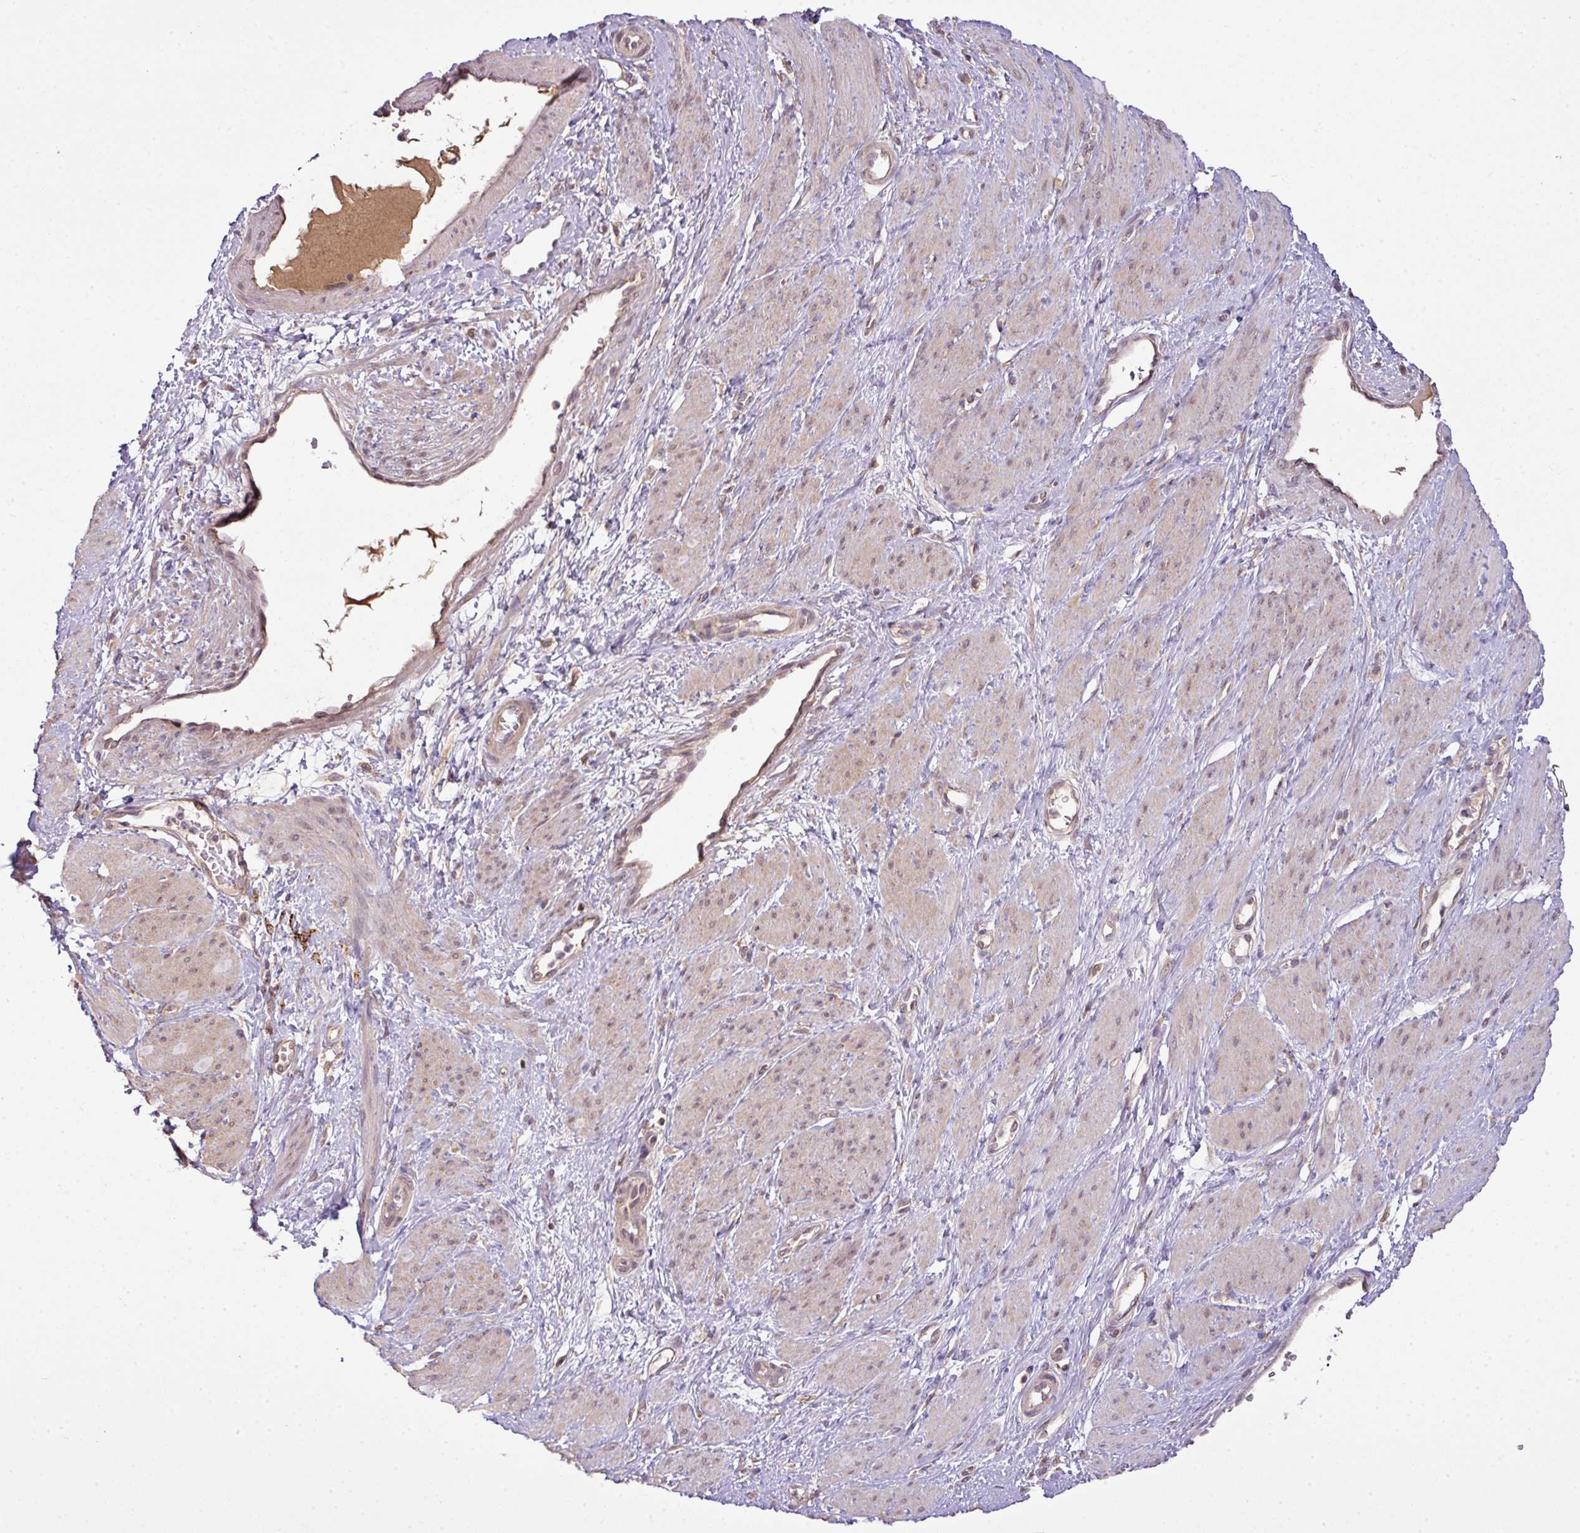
{"staining": {"intensity": "weak", "quantity": "25%-75%", "location": "cytoplasmic/membranous"}, "tissue": "smooth muscle", "cell_type": "Smooth muscle cells", "image_type": "normal", "snomed": [{"axis": "morphology", "description": "Normal tissue, NOS"}, {"axis": "topography", "description": "Smooth muscle"}, {"axis": "topography", "description": "Uterus"}], "caption": "Immunohistochemistry (IHC) of benign smooth muscle exhibits low levels of weak cytoplasmic/membranous staining in approximately 25%-75% of smooth muscle cells. The staining was performed using DAB to visualize the protein expression in brown, while the nuclei were stained in blue with hematoxylin (Magnification: 20x).", "gene": "DNAAF4", "patient": {"sex": "female", "age": 39}}